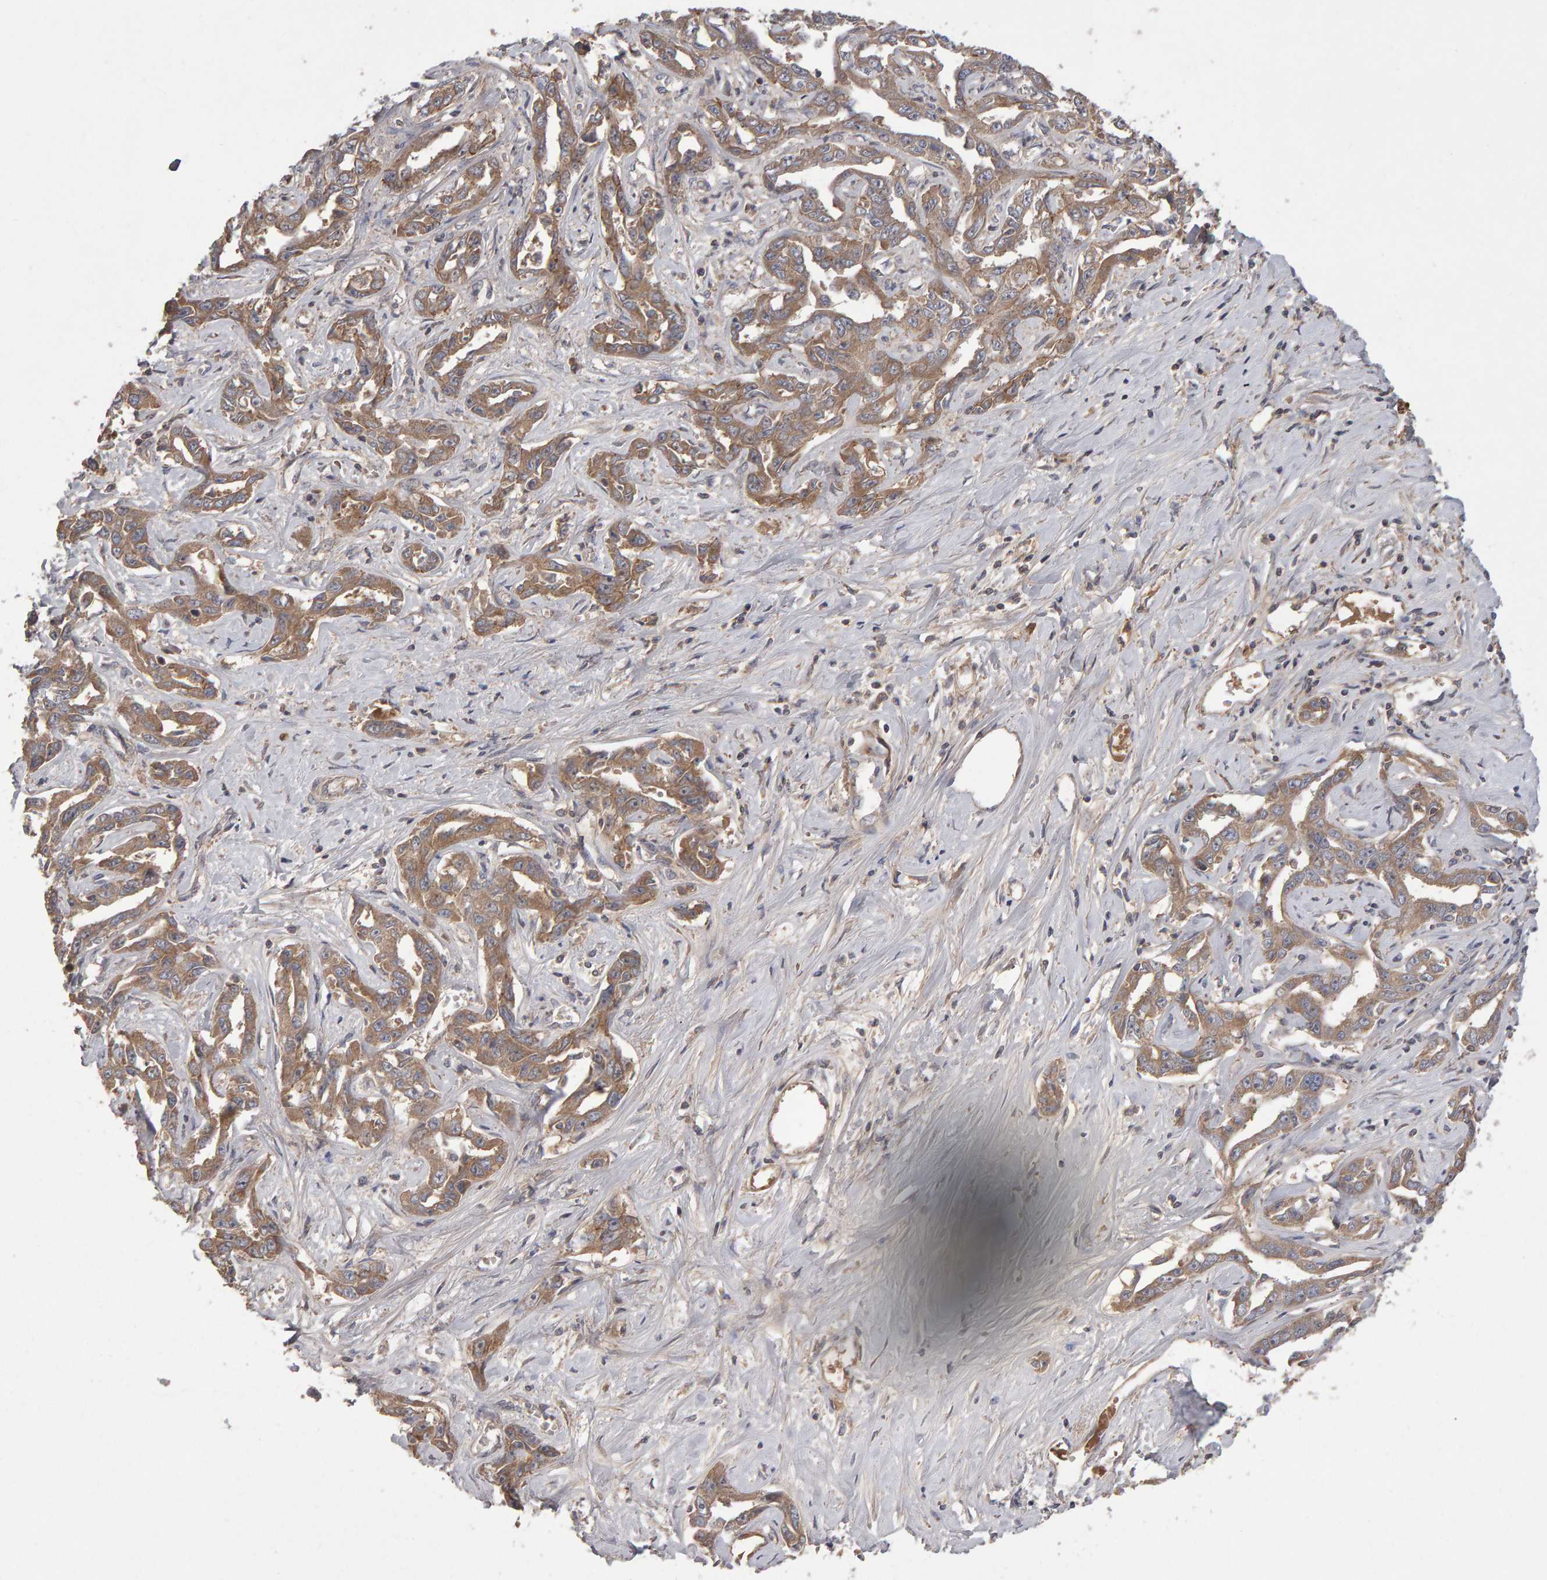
{"staining": {"intensity": "moderate", "quantity": ">75%", "location": "cytoplasmic/membranous"}, "tissue": "liver cancer", "cell_type": "Tumor cells", "image_type": "cancer", "snomed": [{"axis": "morphology", "description": "Cholangiocarcinoma"}, {"axis": "topography", "description": "Liver"}], "caption": "The immunohistochemical stain labels moderate cytoplasmic/membranous staining in tumor cells of liver cholangiocarcinoma tissue.", "gene": "PGS1", "patient": {"sex": "male", "age": 59}}